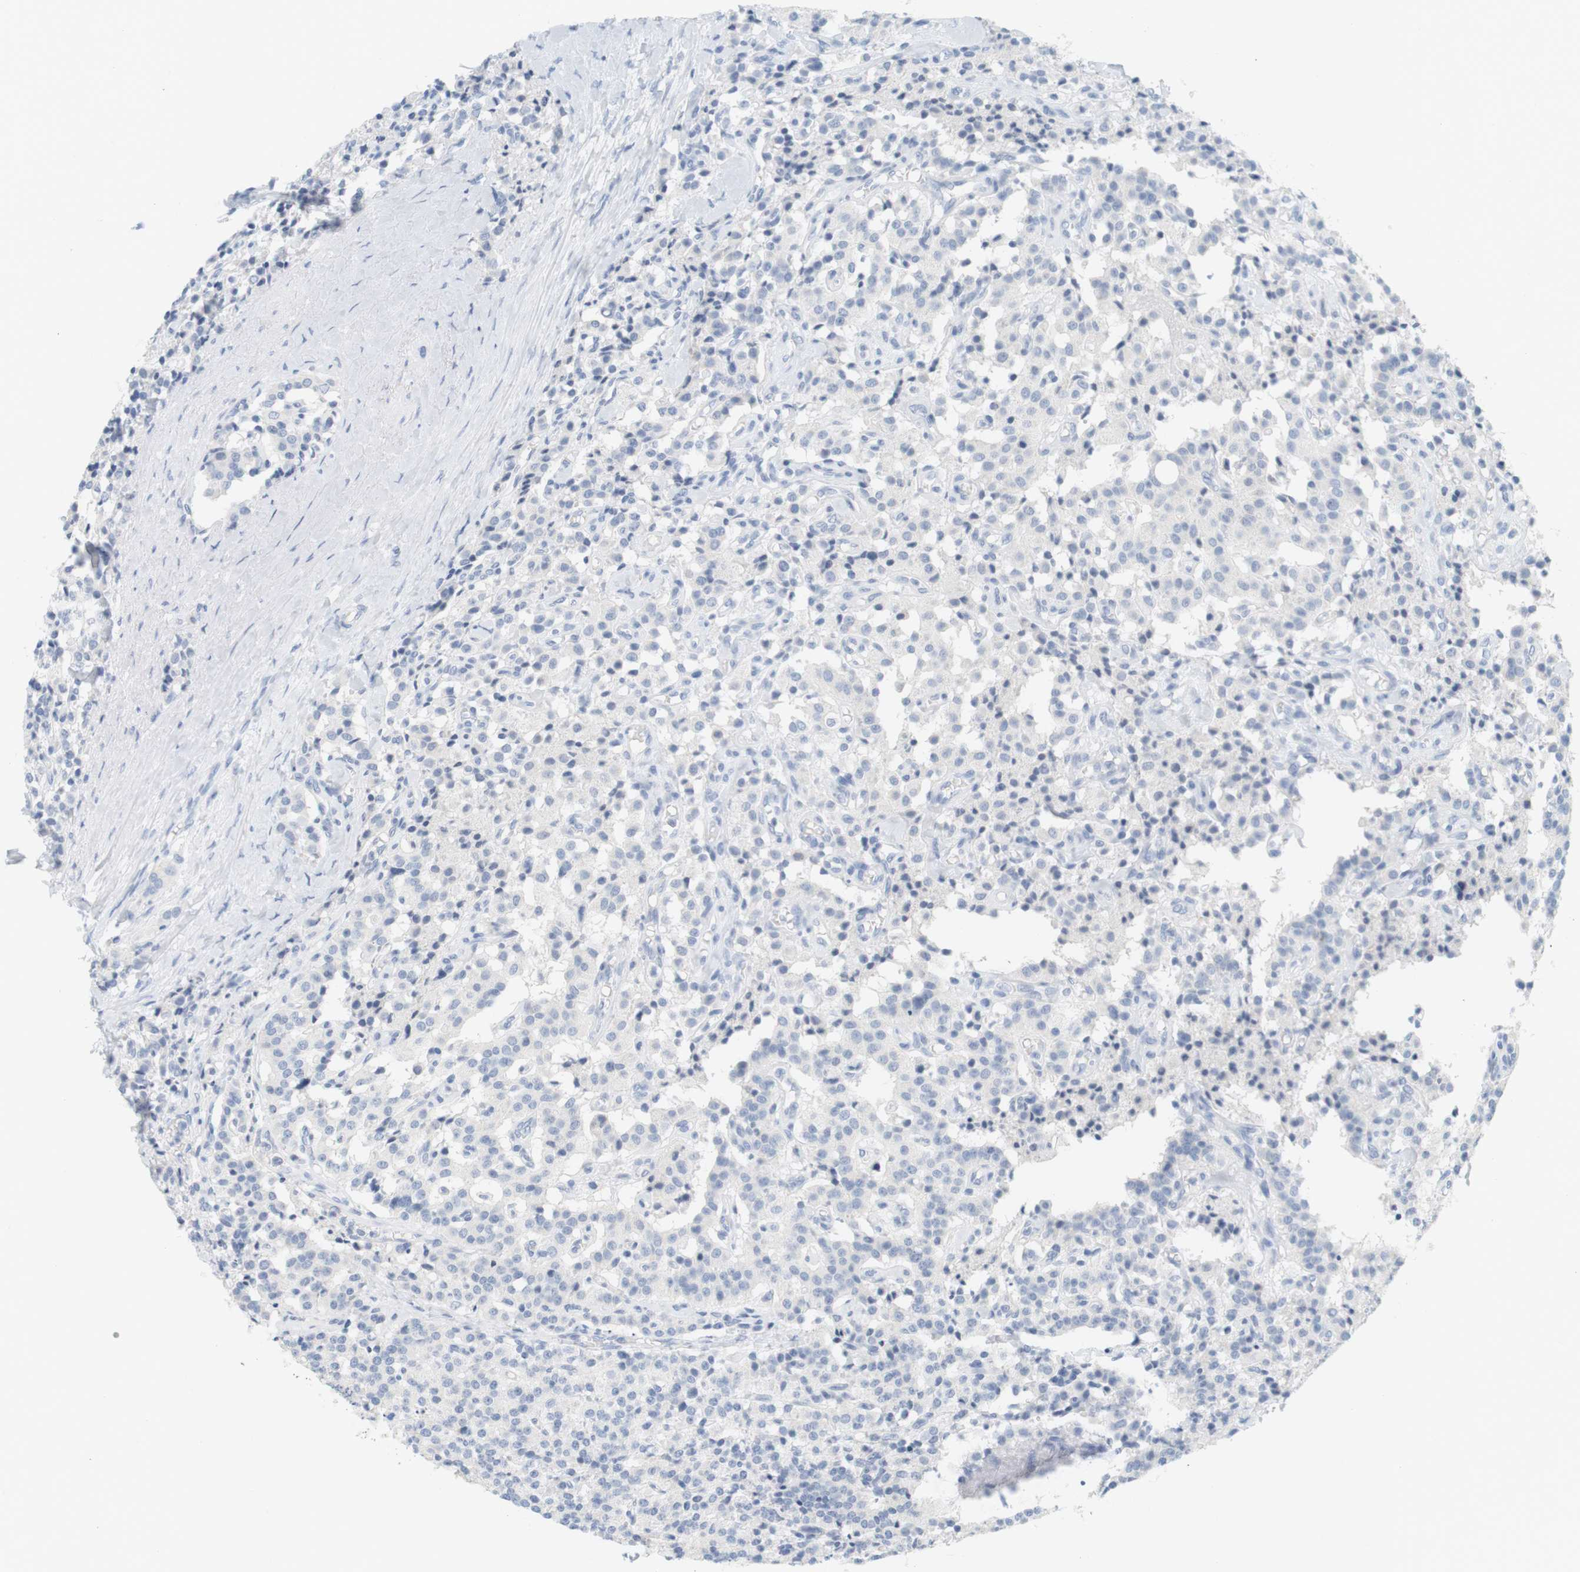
{"staining": {"intensity": "negative", "quantity": "none", "location": "none"}, "tissue": "carcinoid", "cell_type": "Tumor cells", "image_type": "cancer", "snomed": [{"axis": "morphology", "description": "Carcinoid, malignant, NOS"}, {"axis": "topography", "description": "Lung"}], "caption": "Protein analysis of carcinoid demonstrates no significant positivity in tumor cells.", "gene": "OPRM1", "patient": {"sex": "male", "age": 30}}